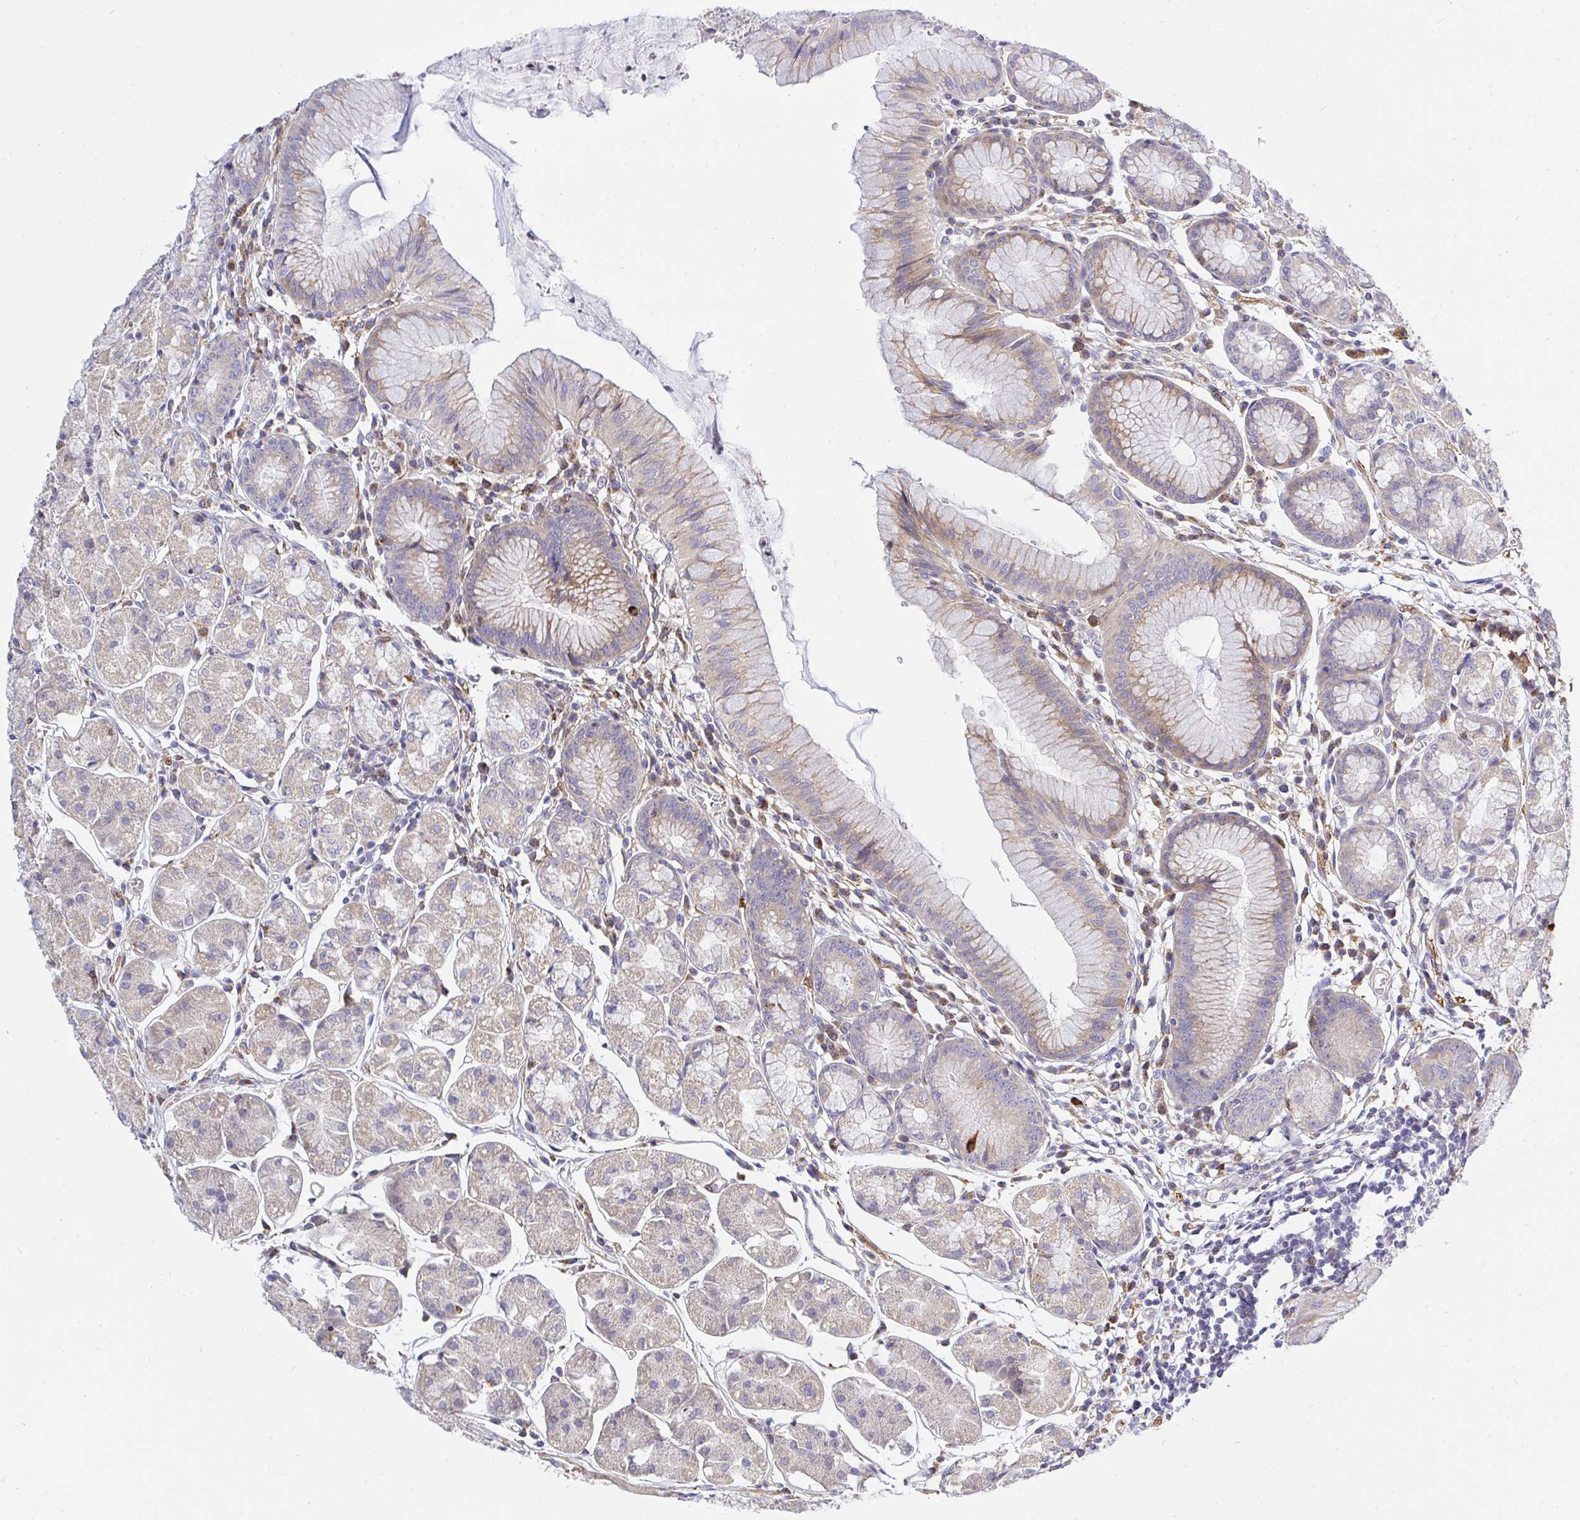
{"staining": {"intensity": "moderate", "quantity": "25%-75%", "location": "cytoplasmic/membranous"}, "tissue": "stomach", "cell_type": "Glandular cells", "image_type": "normal", "snomed": [{"axis": "morphology", "description": "Normal tissue, NOS"}, {"axis": "topography", "description": "Stomach"}], "caption": "Immunohistochemistry (IHC) (DAB (3,3'-diaminobenzidine)) staining of normal stomach demonstrates moderate cytoplasmic/membranous protein expression in about 25%-75% of glandular cells. (DAB = brown stain, brightfield microscopy at high magnification).", "gene": "FRMD3", "patient": {"sex": "male", "age": 55}}